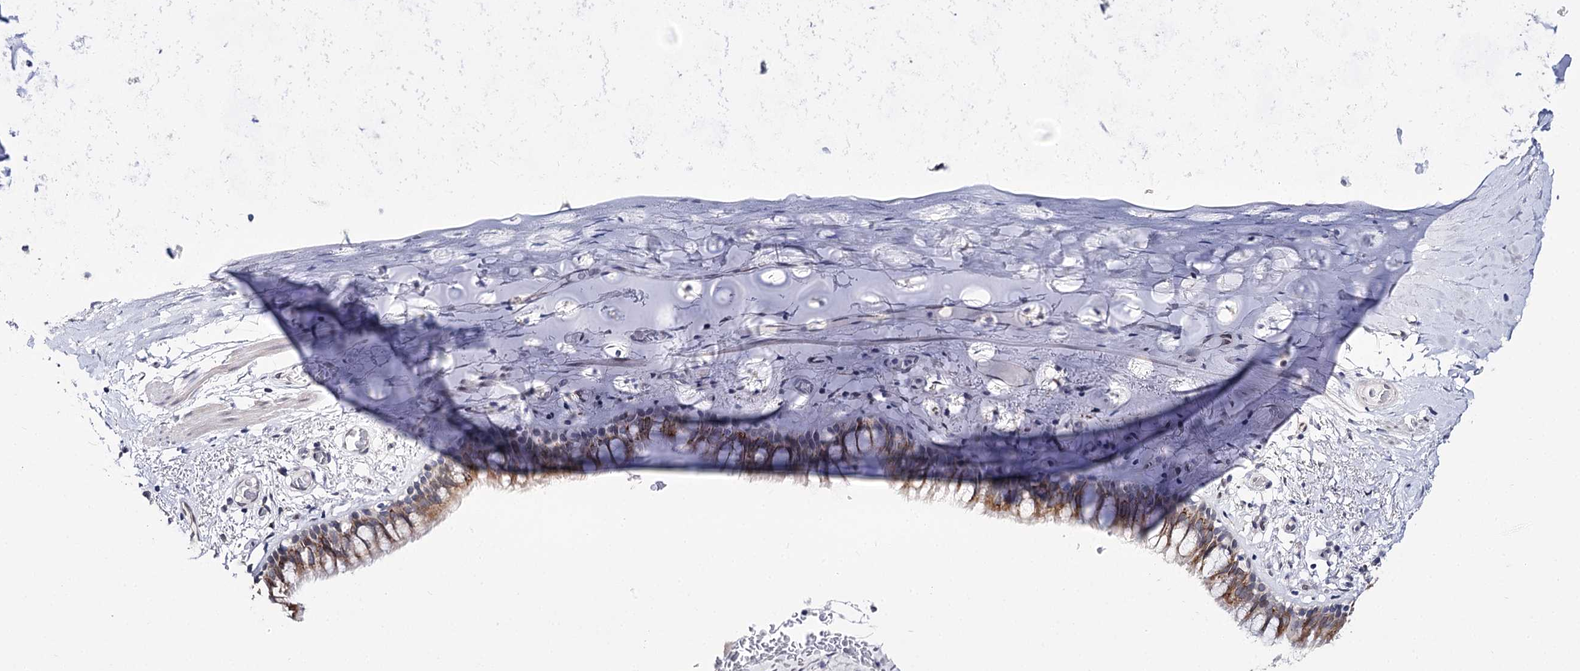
{"staining": {"intensity": "moderate", "quantity": ">75%", "location": "cytoplasmic/membranous"}, "tissue": "bronchus", "cell_type": "Respiratory epithelial cells", "image_type": "normal", "snomed": [{"axis": "morphology", "description": "Normal tissue, NOS"}, {"axis": "topography", "description": "Cartilage tissue"}, {"axis": "topography", "description": "Bronchus"}], "caption": "This is an image of immunohistochemistry staining of unremarkable bronchus, which shows moderate positivity in the cytoplasmic/membranous of respiratory epithelial cells.", "gene": "TMEM201", "patient": {"sex": "female", "age": 36}}